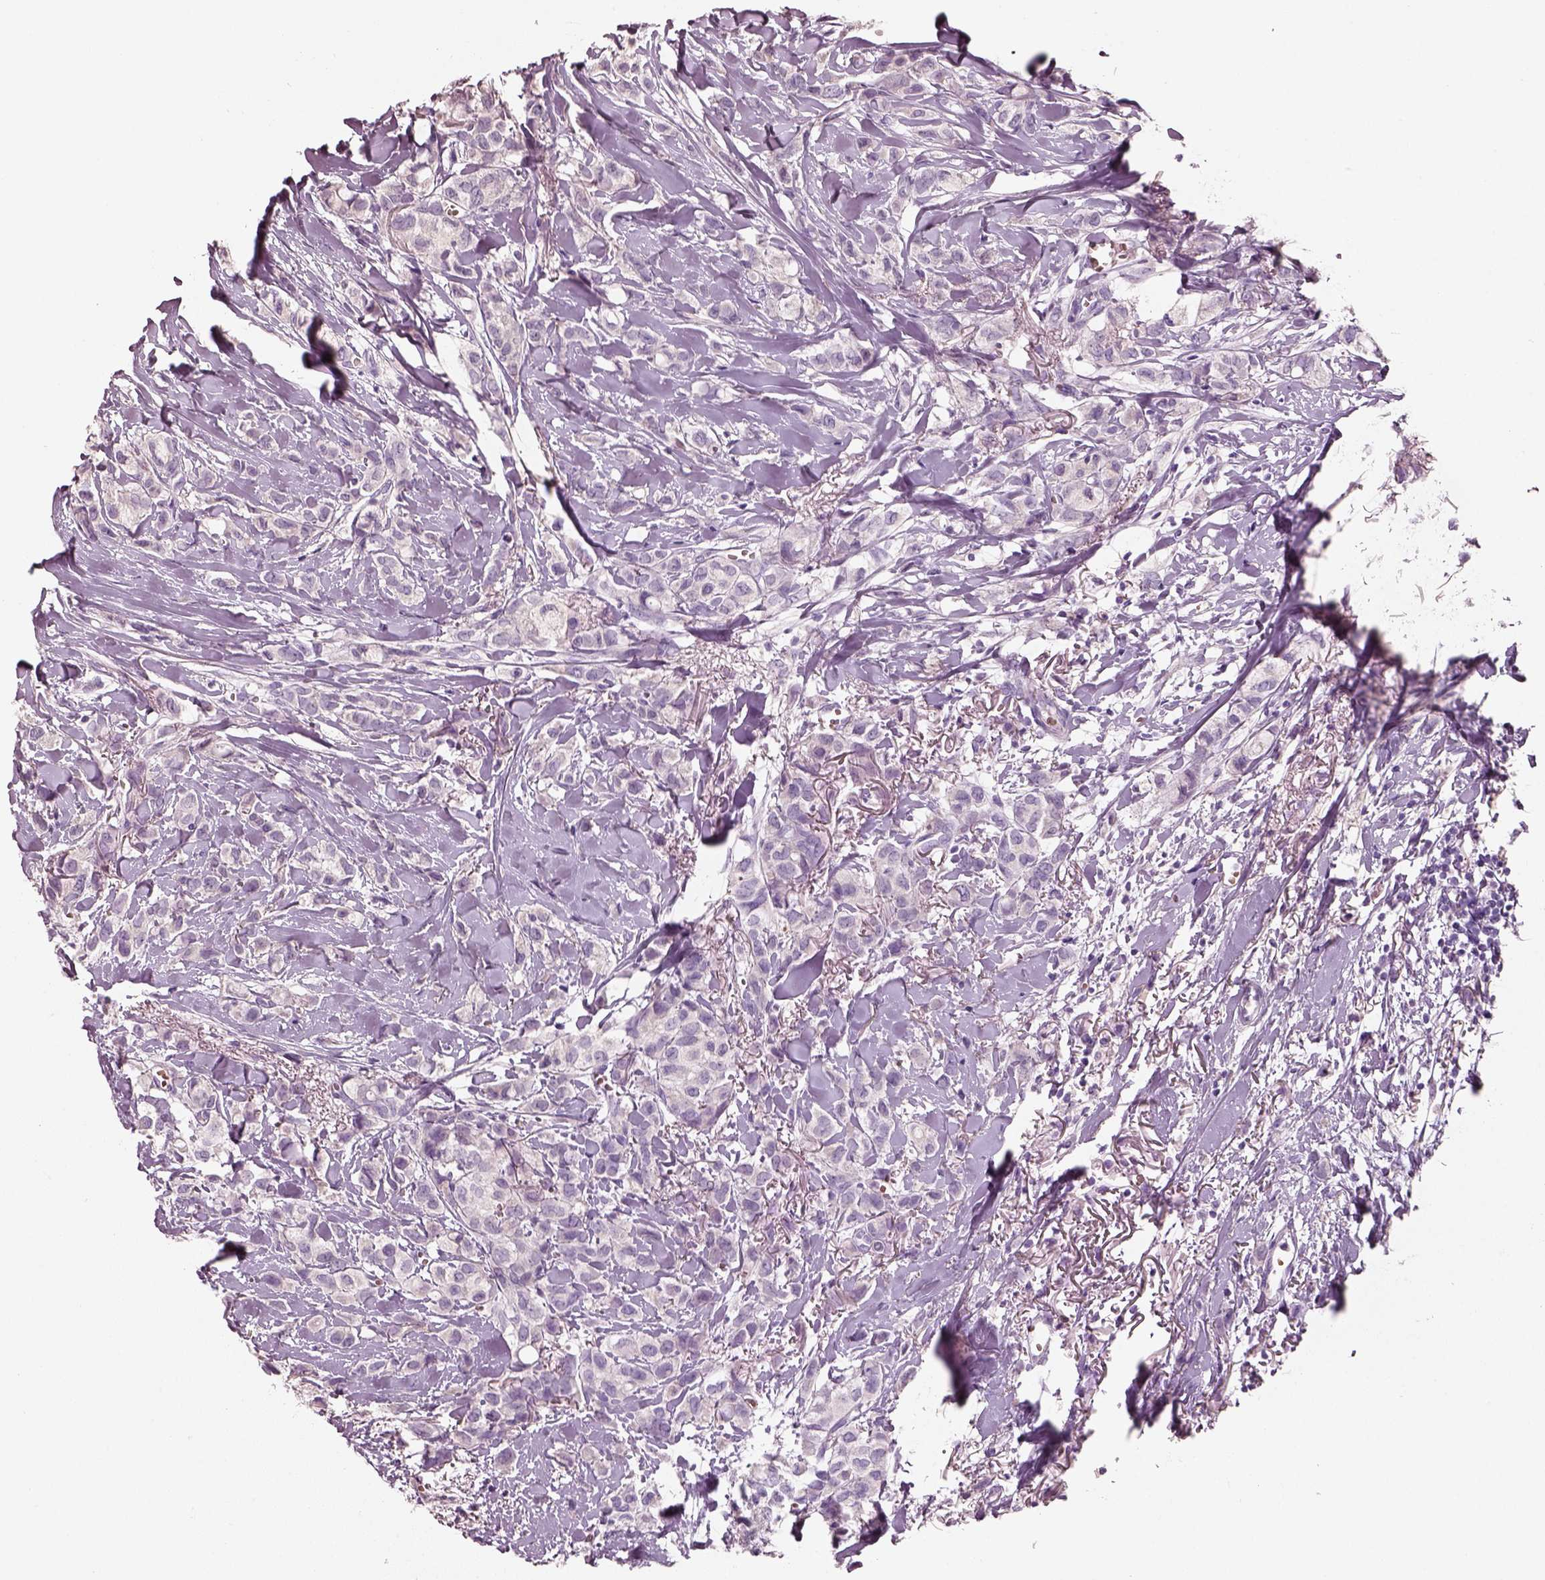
{"staining": {"intensity": "negative", "quantity": "none", "location": "none"}, "tissue": "breast cancer", "cell_type": "Tumor cells", "image_type": "cancer", "snomed": [{"axis": "morphology", "description": "Duct carcinoma"}, {"axis": "topography", "description": "Breast"}], "caption": "High power microscopy micrograph of an immunohistochemistry (IHC) histopathology image of breast cancer (intraductal carcinoma), revealing no significant expression in tumor cells.", "gene": "ELSPBP1", "patient": {"sex": "female", "age": 85}}